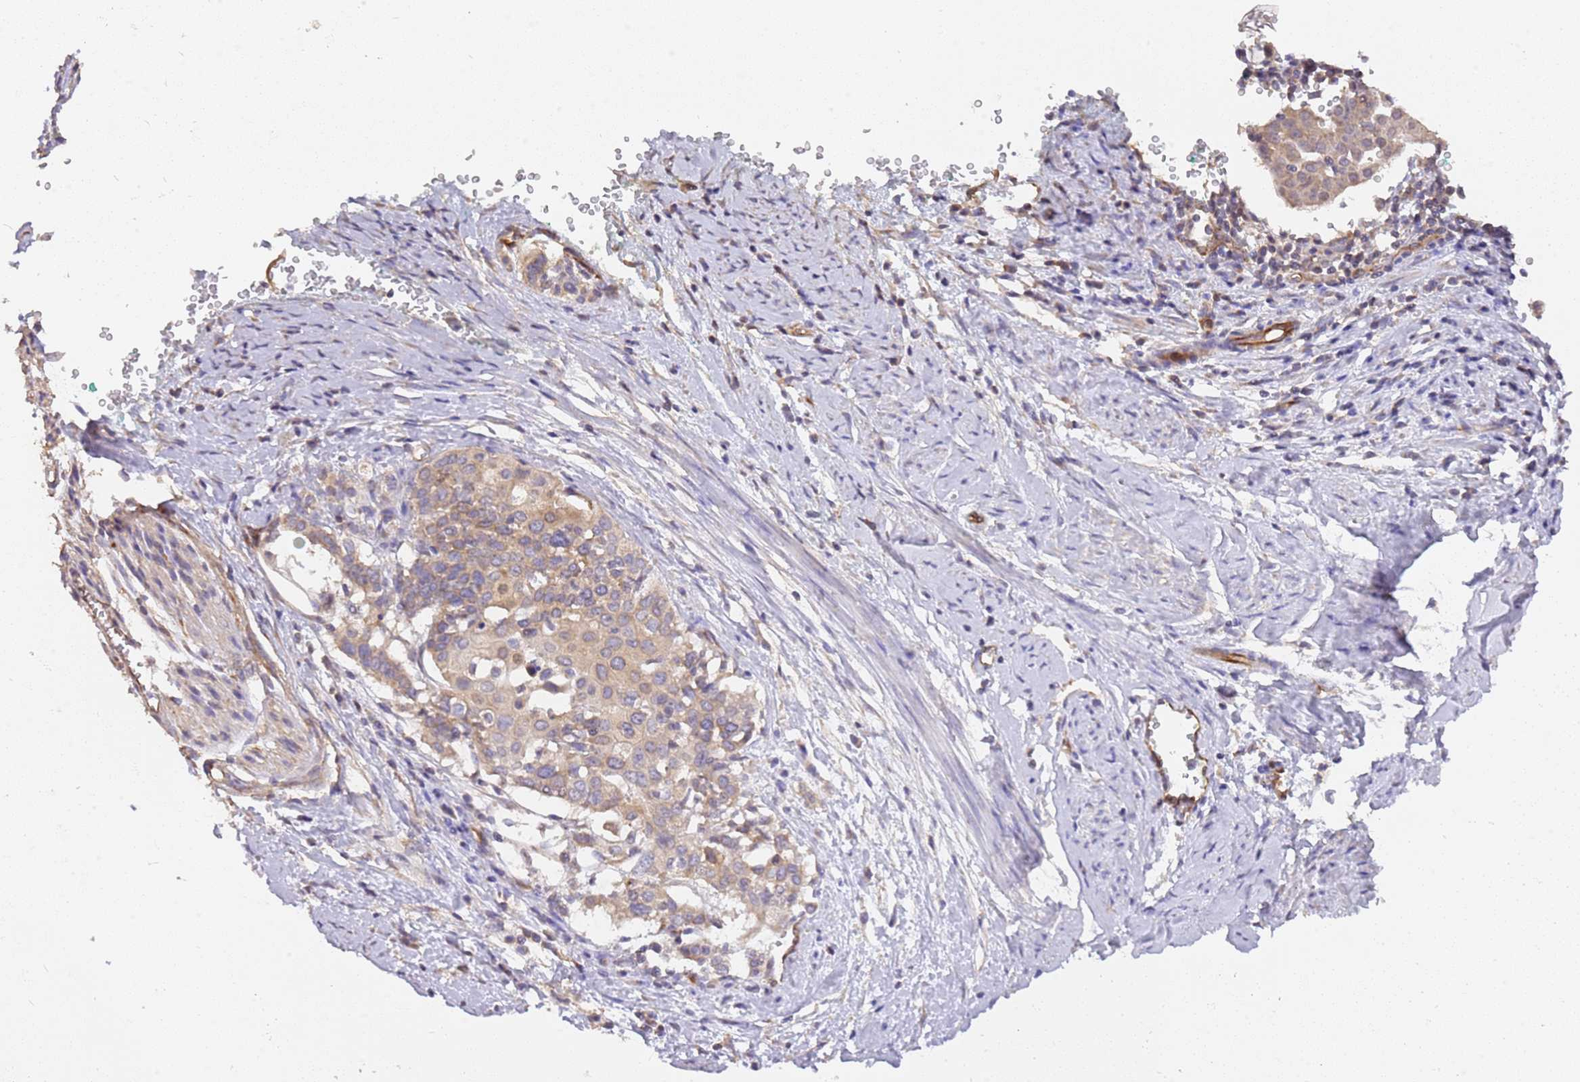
{"staining": {"intensity": "weak", "quantity": ">75%", "location": "cytoplasmic/membranous"}, "tissue": "cervical cancer", "cell_type": "Tumor cells", "image_type": "cancer", "snomed": [{"axis": "morphology", "description": "Squamous cell carcinoma, NOS"}, {"axis": "topography", "description": "Cervix"}], "caption": "Immunohistochemistry (IHC) (DAB) staining of cervical cancer demonstrates weak cytoplasmic/membranous protein positivity in approximately >75% of tumor cells.", "gene": "DOCK9", "patient": {"sex": "female", "age": 44}}